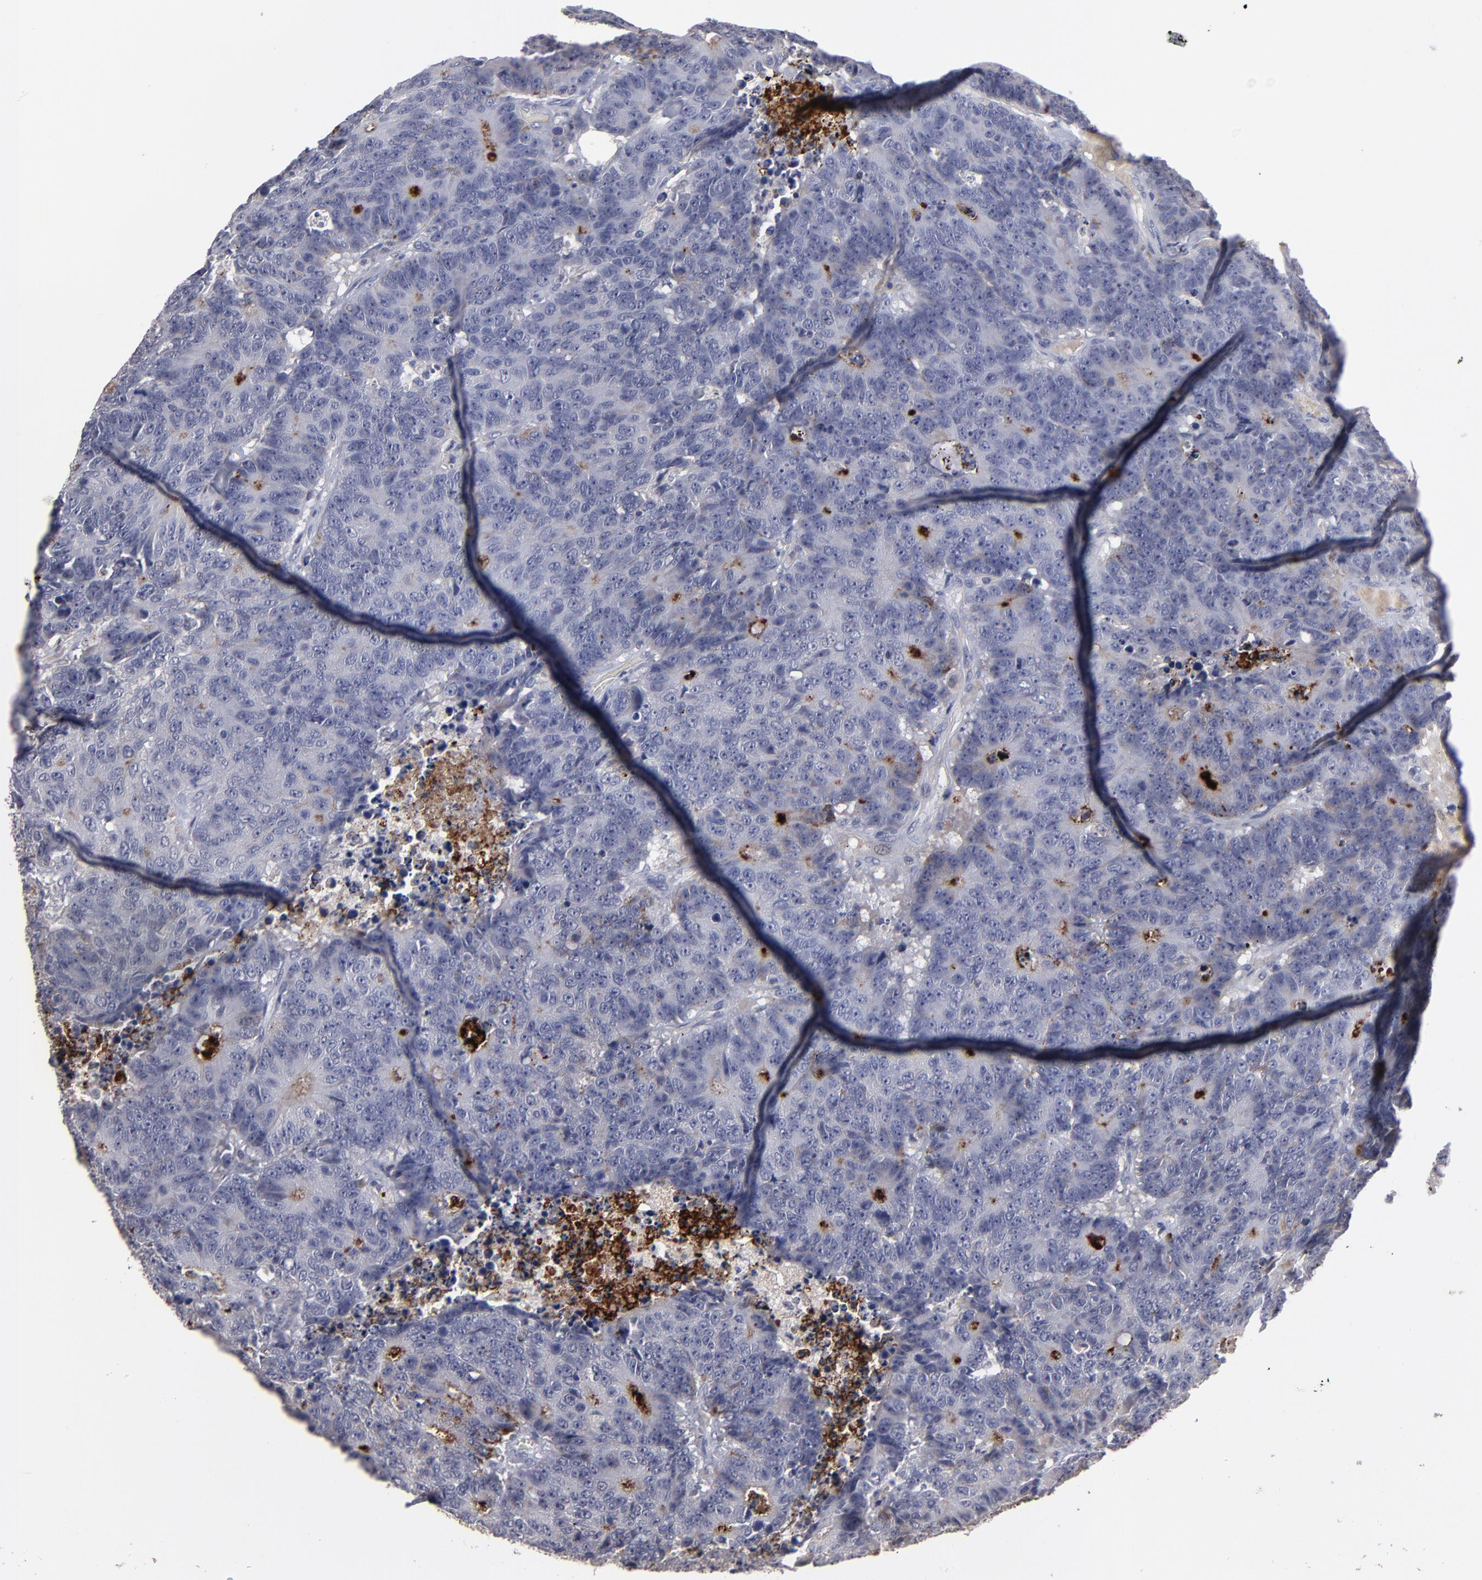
{"staining": {"intensity": "negative", "quantity": "none", "location": "none"}, "tissue": "colorectal cancer", "cell_type": "Tumor cells", "image_type": "cancer", "snomed": [{"axis": "morphology", "description": "Adenocarcinoma, NOS"}, {"axis": "topography", "description": "Colon"}], "caption": "Tumor cells show no significant expression in colorectal cancer (adenocarcinoma). (DAB immunohistochemistry (IHC) visualized using brightfield microscopy, high magnification).", "gene": "GPM6B", "patient": {"sex": "female", "age": 86}}